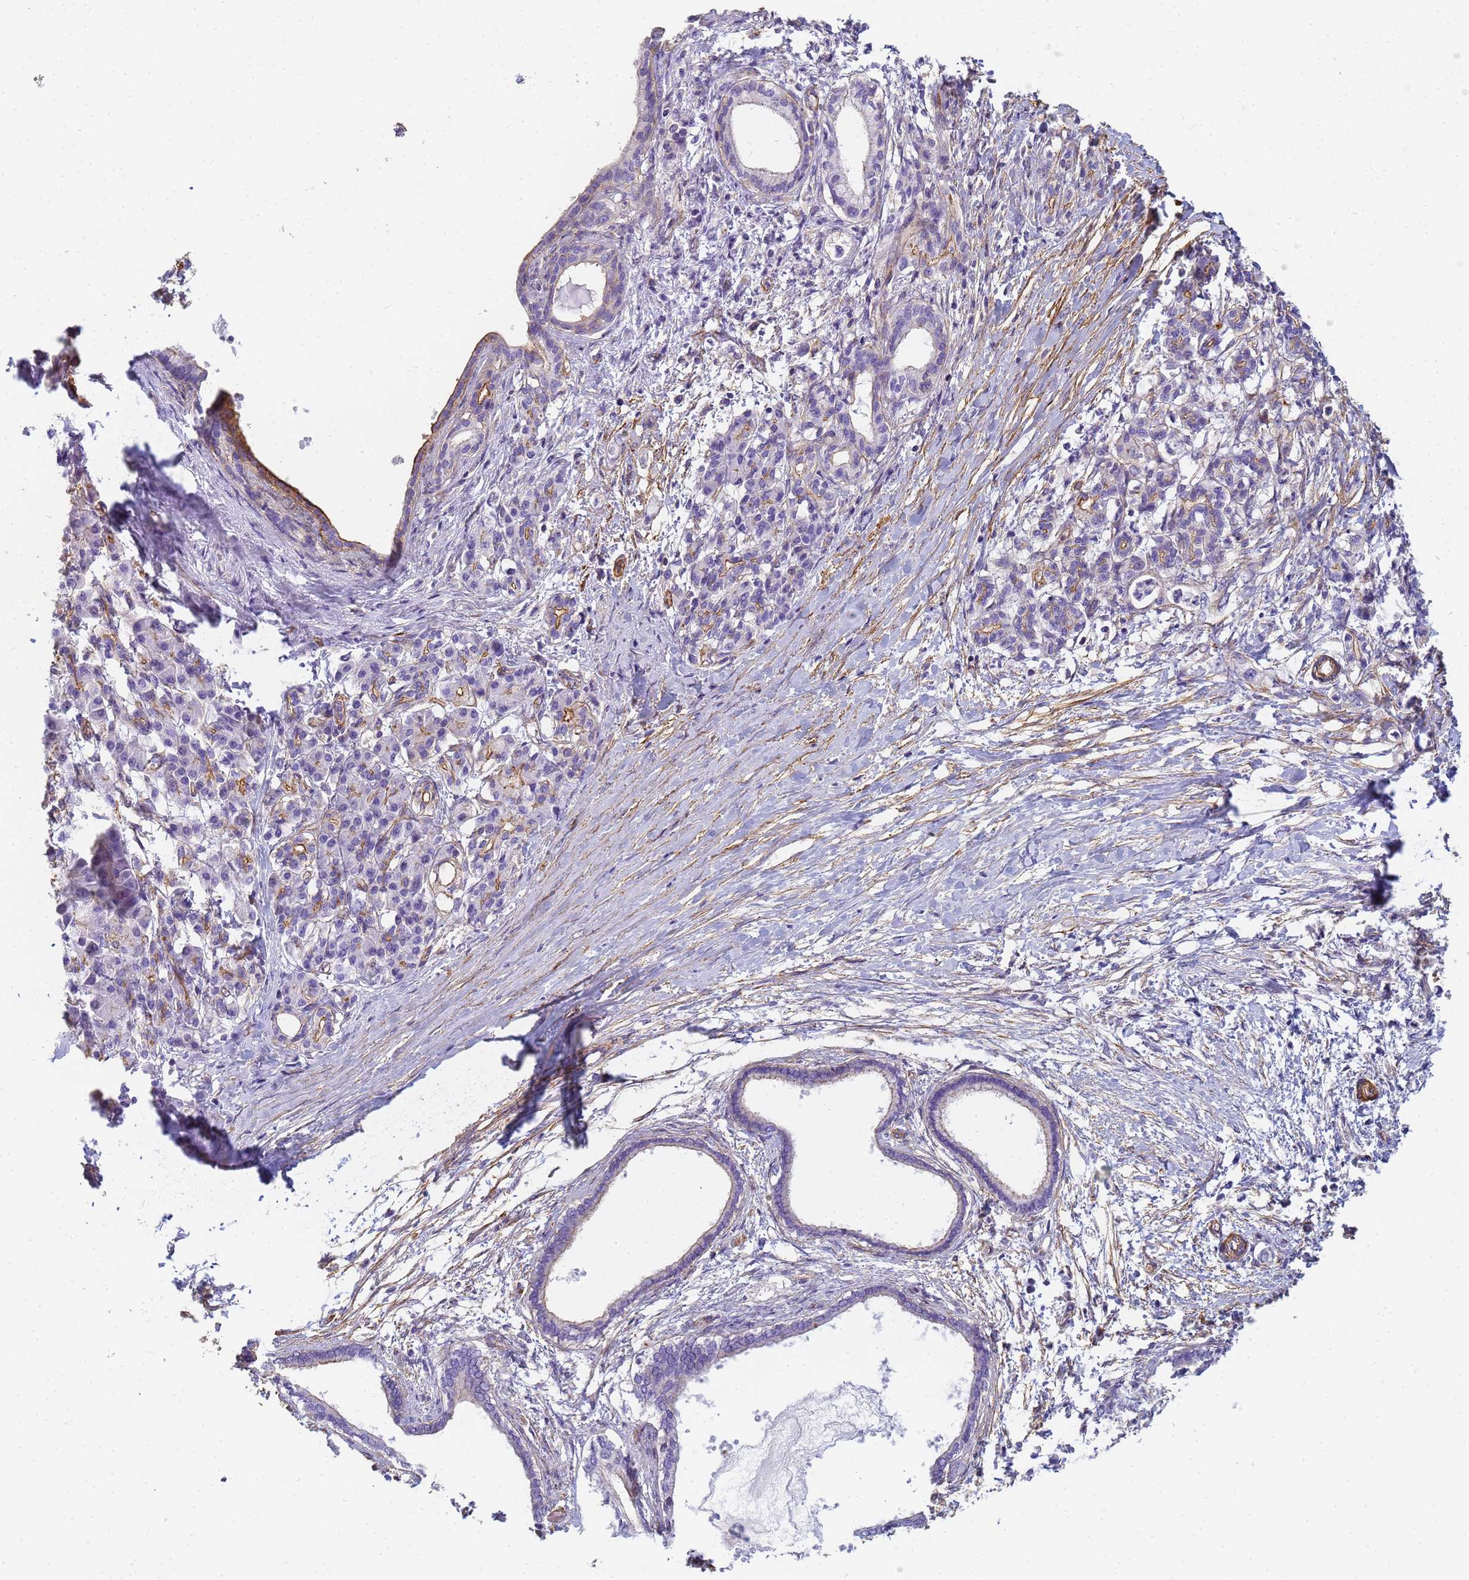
{"staining": {"intensity": "moderate", "quantity": "25%-75%", "location": "cytoplasmic/membranous"}, "tissue": "pancreatic cancer", "cell_type": "Tumor cells", "image_type": "cancer", "snomed": [{"axis": "morphology", "description": "Adenocarcinoma, NOS"}, {"axis": "topography", "description": "Pancreas"}], "caption": "A high-resolution image shows immunohistochemistry (IHC) staining of pancreatic cancer (adenocarcinoma), which displays moderate cytoplasmic/membranous staining in about 25%-75% of tumor cells. Ihc stains the protein of interest in brown and the nuclei are stained blue.", "gene": "TPM1", "patient": {"sex": "female", "age": 55}}